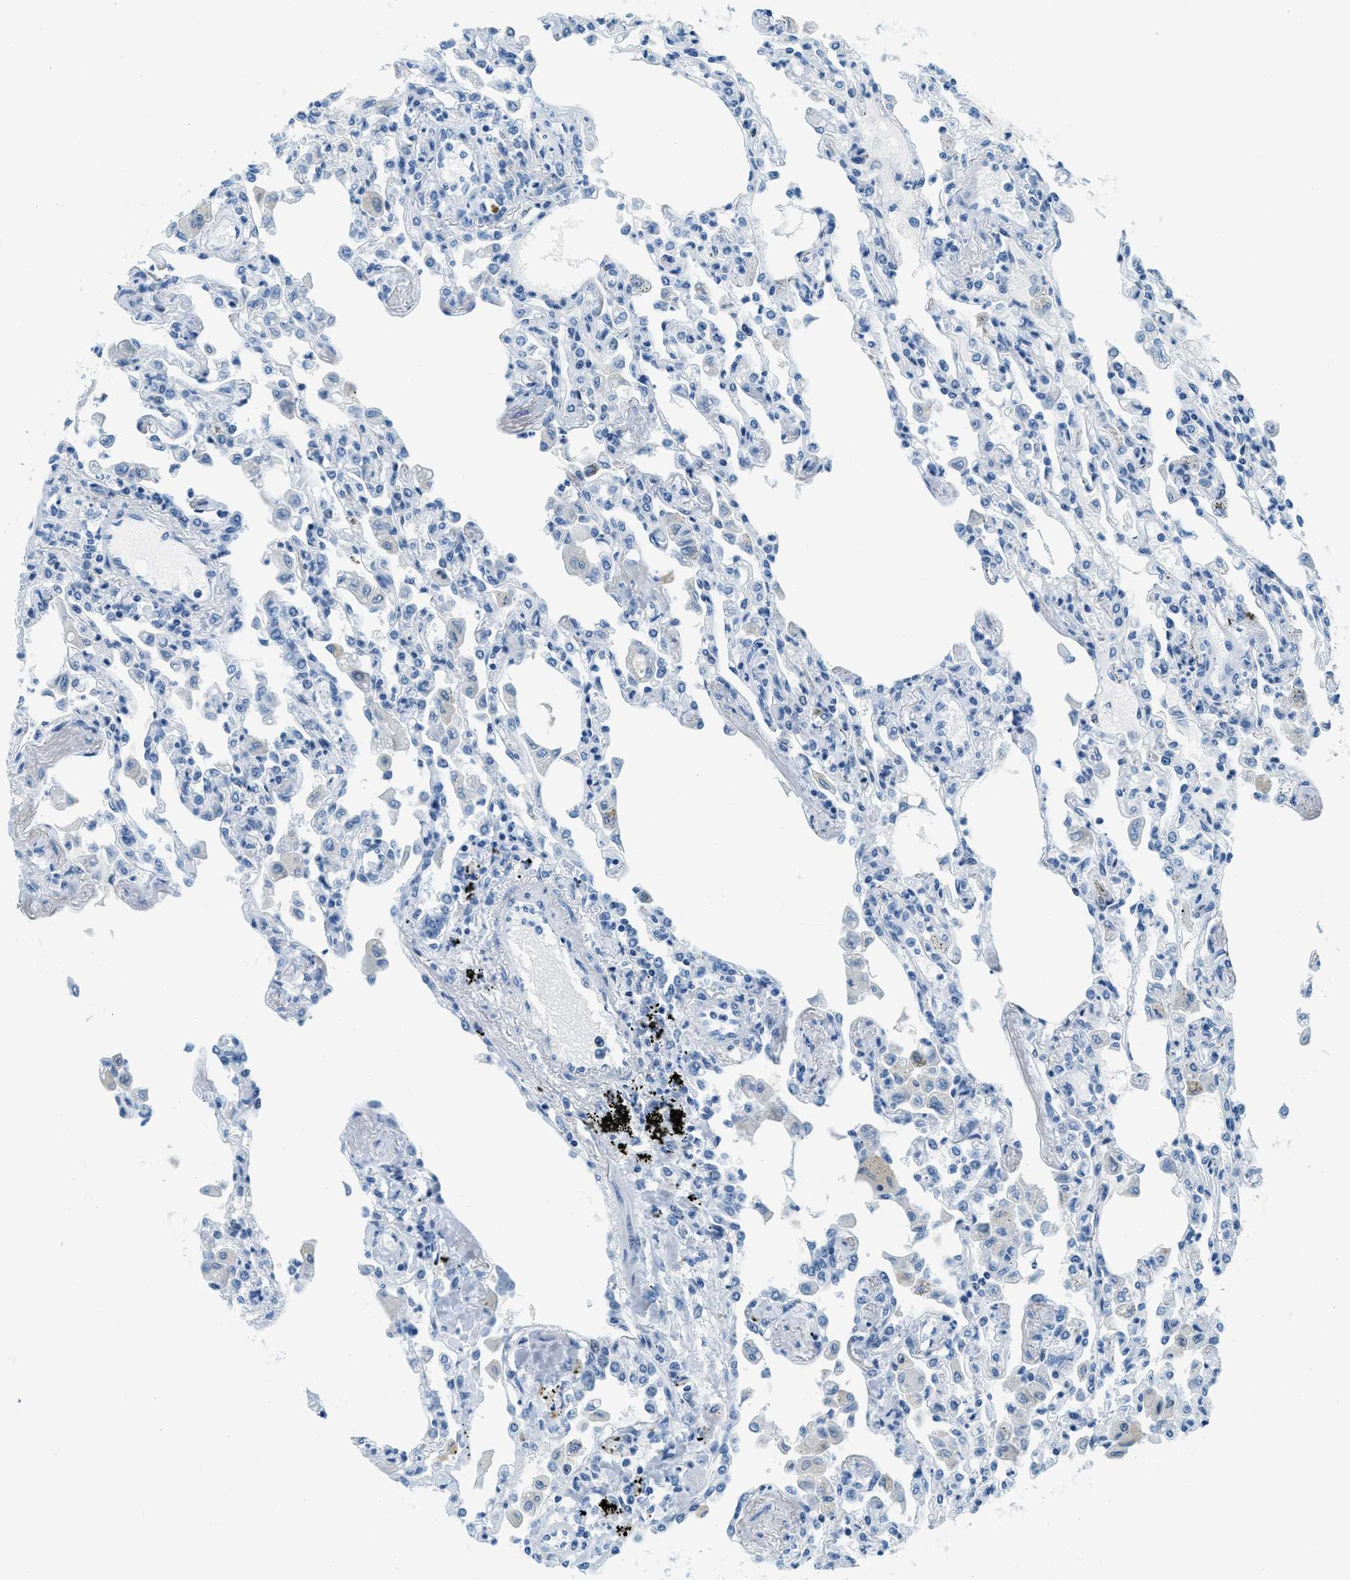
{"staining": {"intensity": "negative", "quantity": "none", "location": "none"}, "tissue": "lung", "cell_type": "Alveolar cells", "image_type": "normal", "snomed": [{"axis": "morphology", "description": "Normal tissue, NOS"}, {"axis": "topography", "description": "Bronchus"}, {"axis": "topography", "description": "Lung"}], "caption": "Immunohistochemical staining of normal human lung shows no significant positivity in alveolar cells. (DAB immunohistochemistry visualized using brightfield microscopy, high magnification).", "gene": "PLA2G2A", "patient": {"sex": "female", "age": 49}}